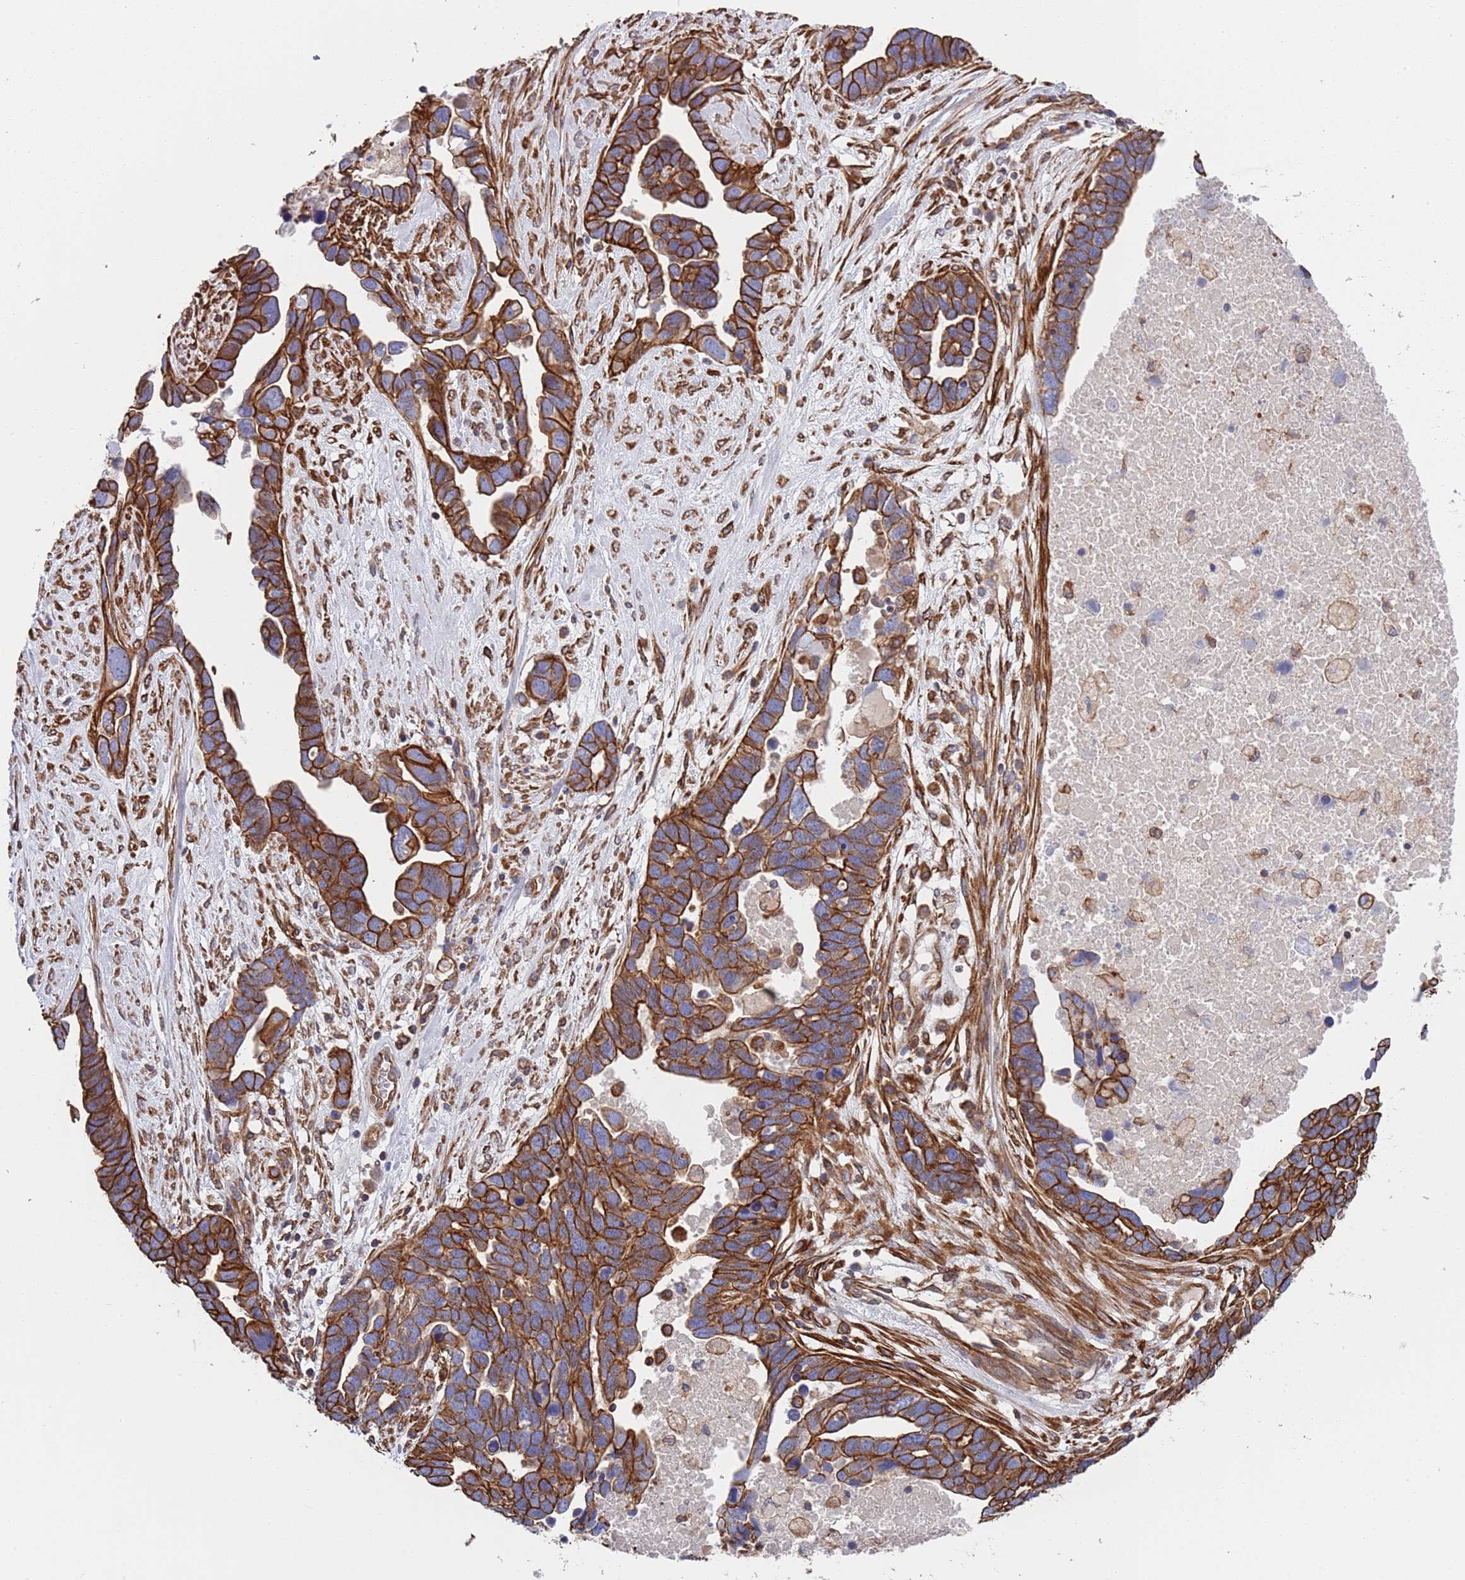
{"staining": {"intensity": "strong", "quantity": ">75%", "location": "cytoplasmic/membranous"}, "tissue": "ovarian cancer", "cell_type": "Tumor cells", "image_type": "cancer", "snomed": [{"axis": "morphology", "description": "Cystadenocarcinoma, serous, NOS"}, {"axis": "topography", "description": "Ovary"}], "caption": "This is an image of IHC staining of ovarian serous cystadenocarcinoma, which shows strong positivity in the cytoplasmic/membranous of tumor cells.", "gene": "JAKMIP2", "patient": {"sex": "female", "age": 54}}